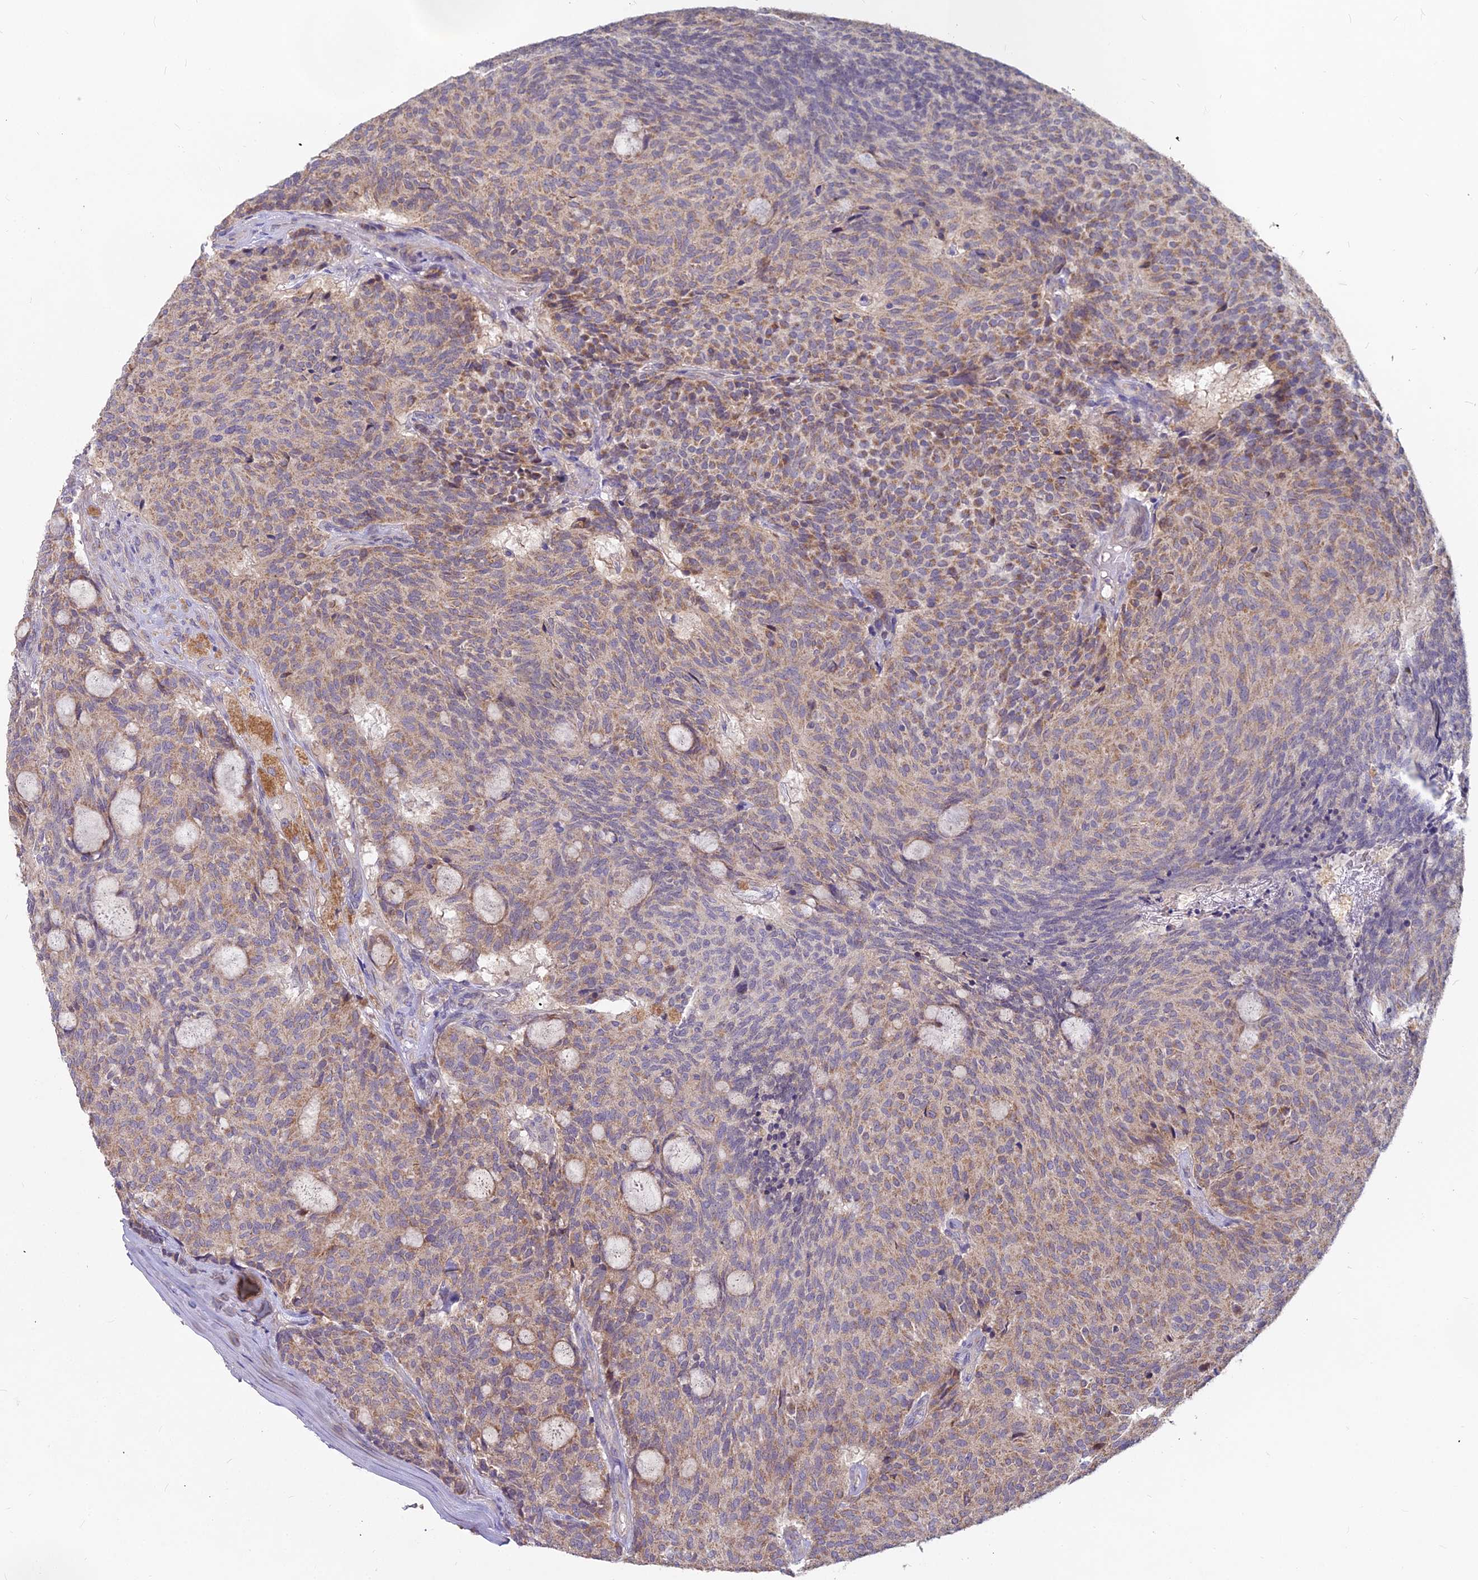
{"staining": {"intensity": "moderate", "quantity": ">75%", "location": "cytoplasmic/membranous"}, "tissue": "carcinoid", "cell_type": "Tumor cells", "image_type": "cancer", "snomed": [{"axis": "morphology", "description": "Carcinoid, malignant, NOS"}, {"axis": "topography", "description": "Pancreas"}], "caption": "Malignant carcinoid stained for a protein displays moderate cytoplasmic/membranous positivity in tumor cells.", "gene": "MICU2", "patient": {"sex": "female", "age": 54}}